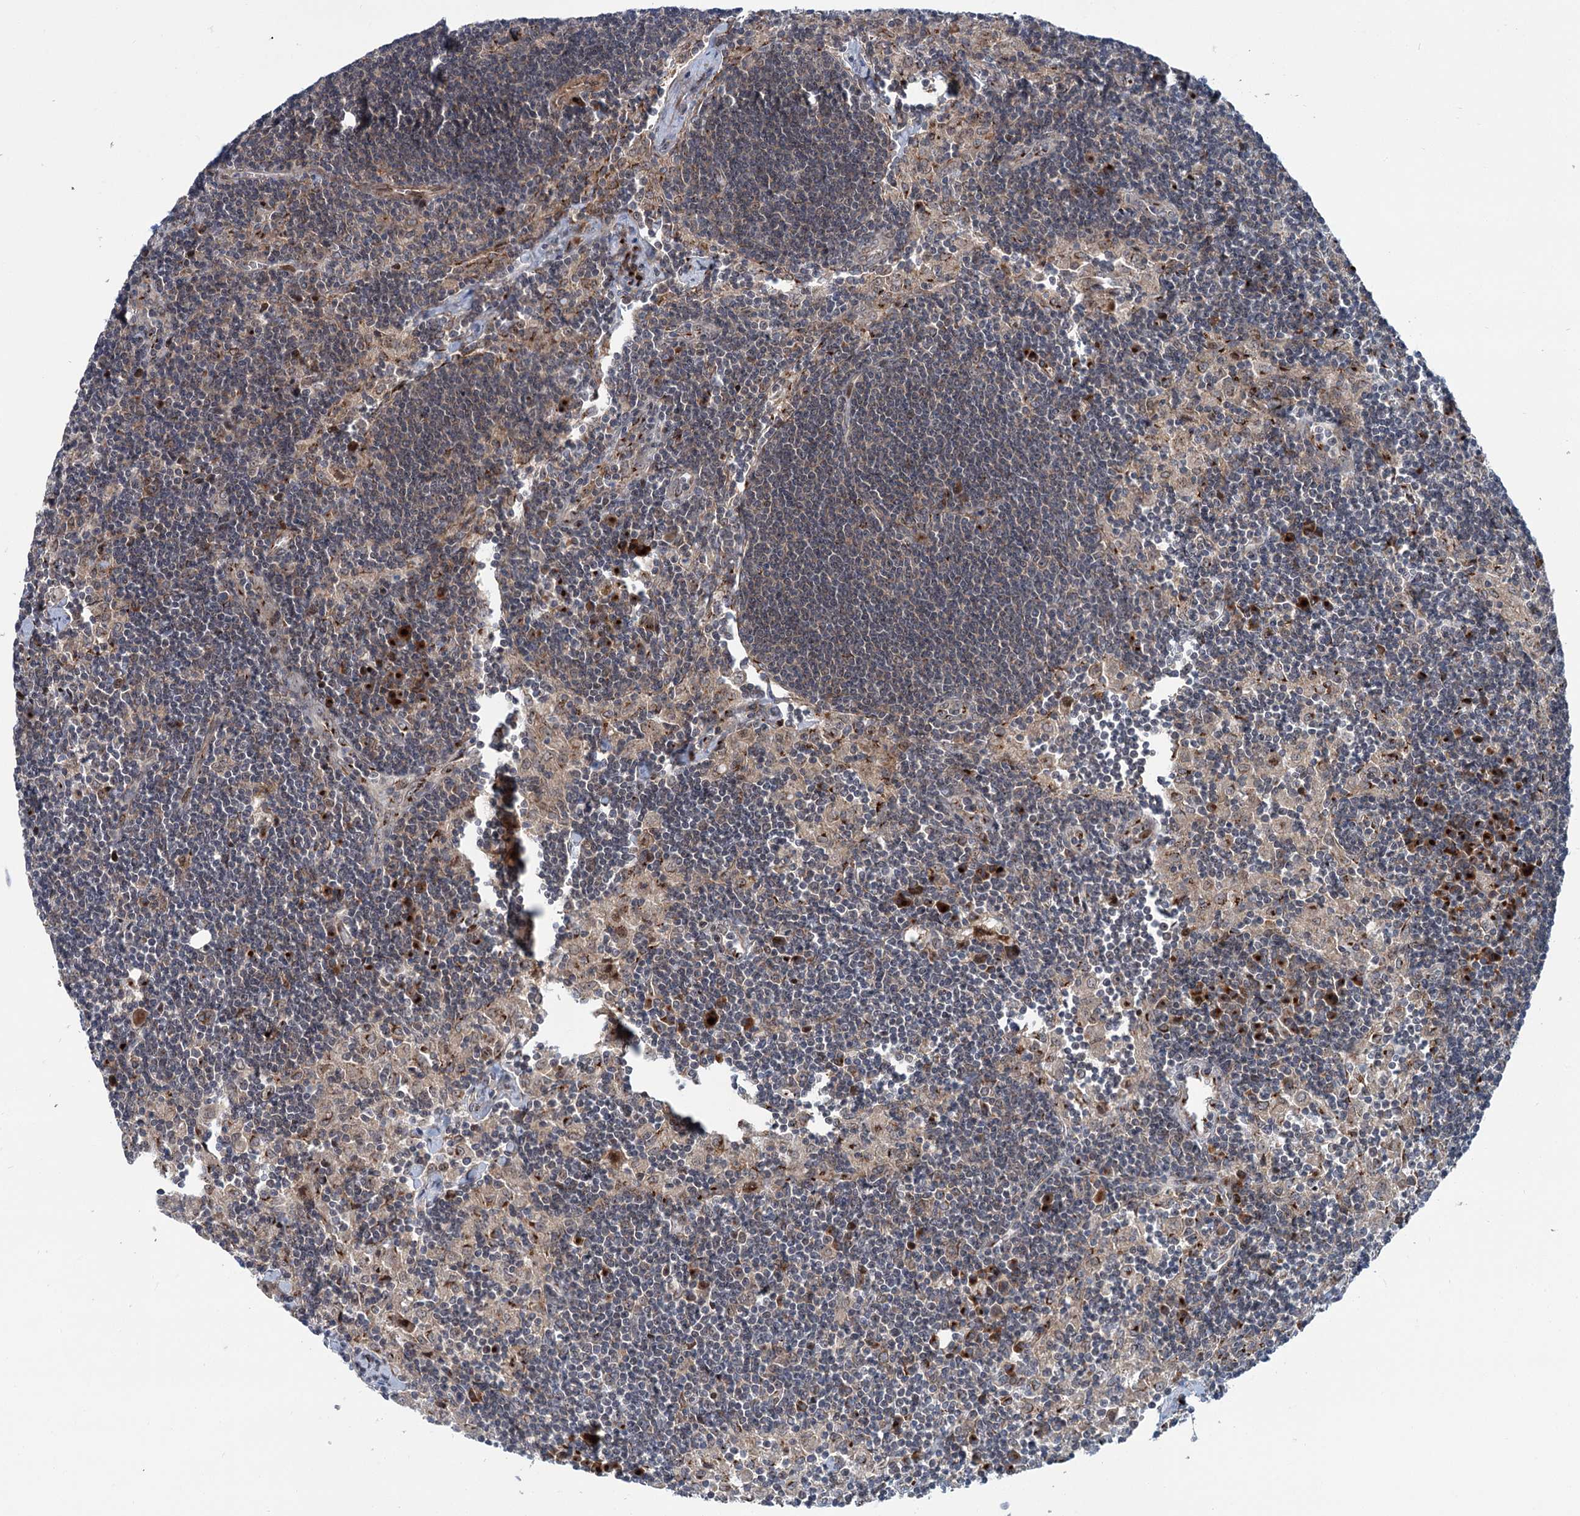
{"staining": {"intensity": "moderate", "quantity": "25%-75%", "location": "cytoplasmic/membranous"}, "tissue": "lymph node", "cell_type": "Germinal center cells", "image_type": "normal", "snomed": [{"axis": "morphology", "description": "Normal tissue, NOS"}, {"axis": "topography", "description": "Lymph node"}], "caption": "Lymph node stained with a brown dye exhibits moderate cytoplasmic/membranous positive expression in about 25%-75% of germinal center cells.", "gene": "ELP4", "patient": {"sex": "male", "age": 24}}